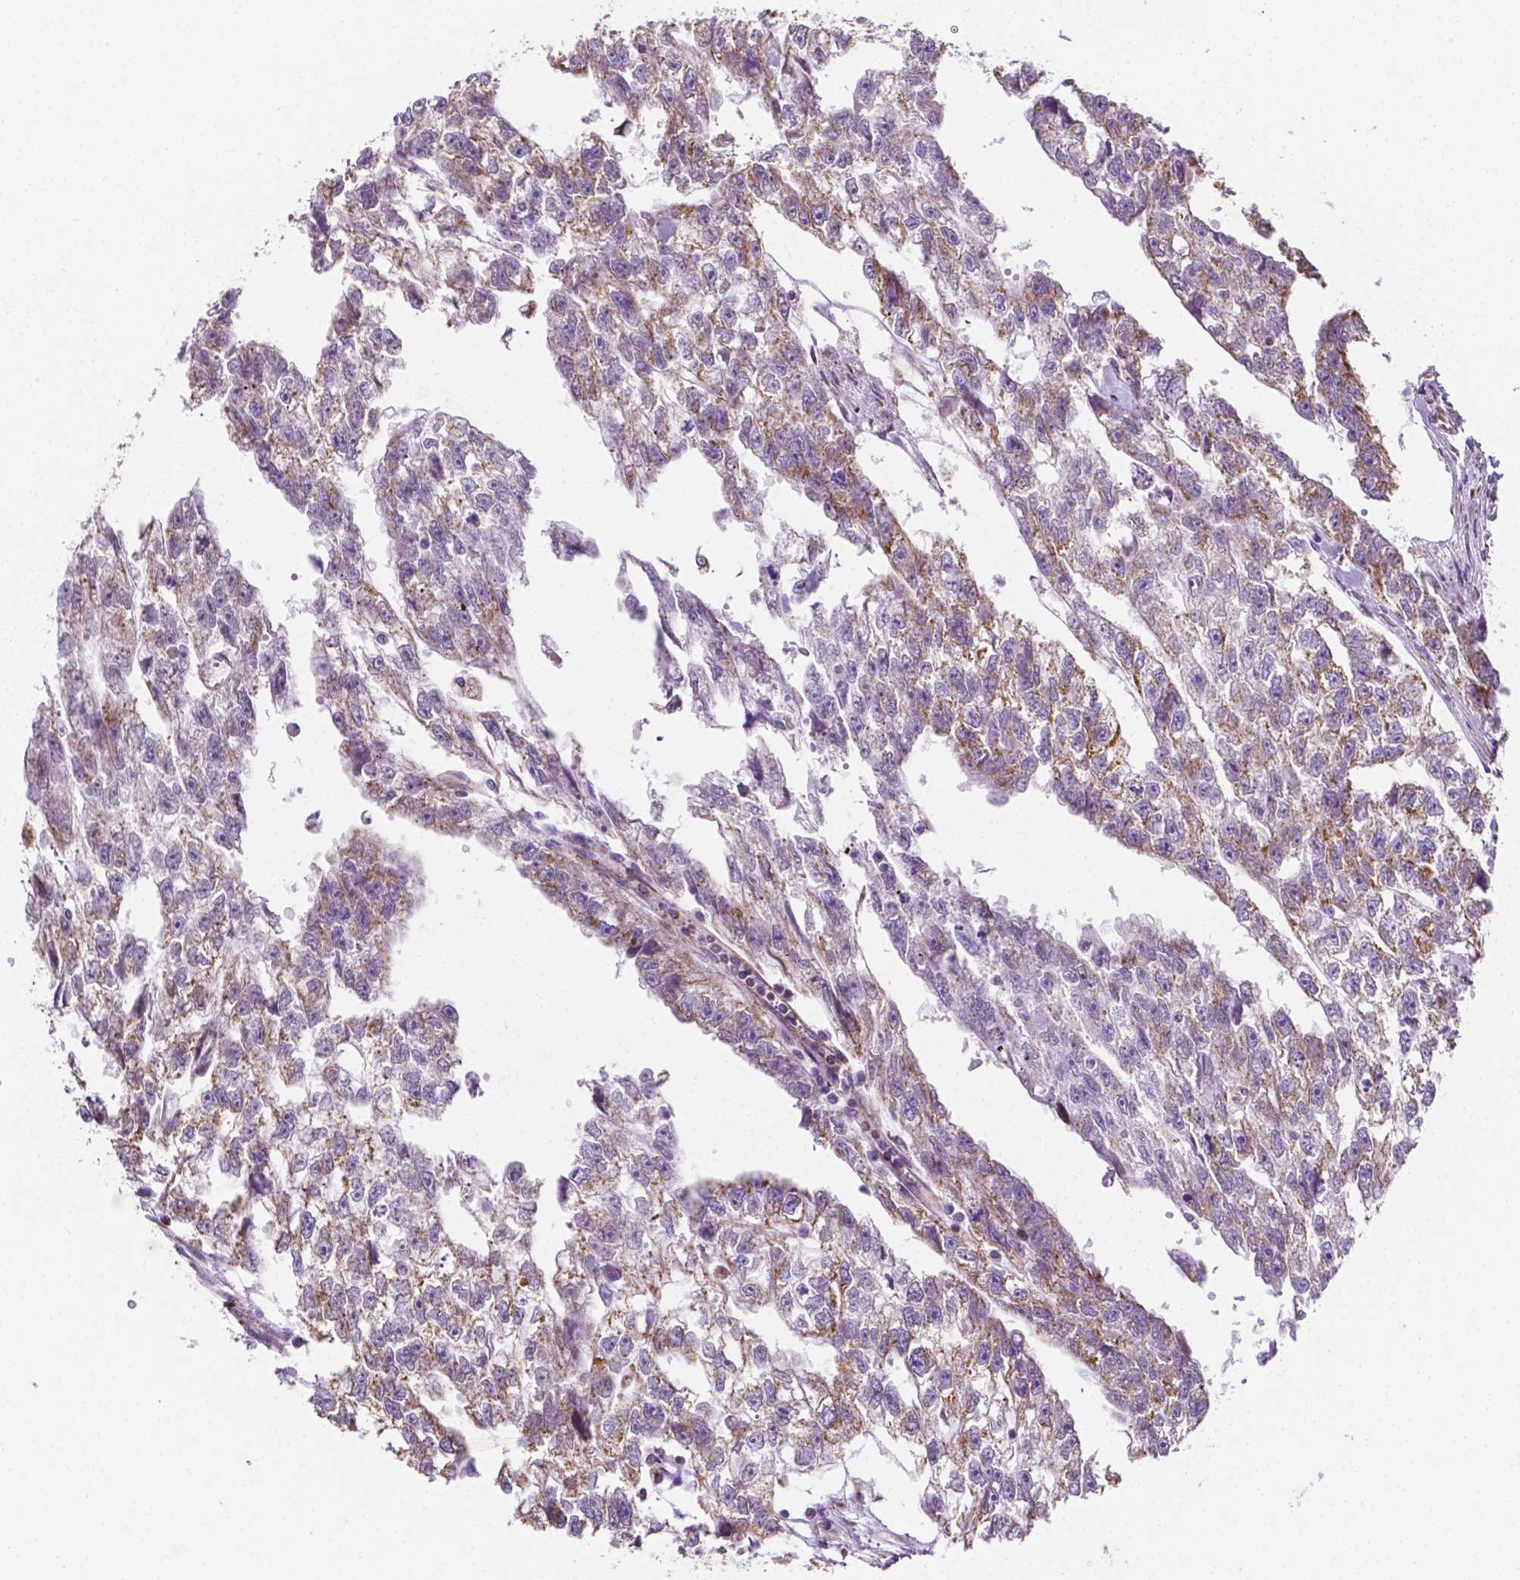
{"staining": {"intensity": "strong", "quantity": "25%-75%", "location": "cytoplasmic/membranous"}, "tissue": "testis cancer", "cell_type": "Tumor cells", "image_type": "cancer", "snomed": [{"axis": "morphology", "description": "Carcinoma, Embryonal, NOS"}, {"axis": "morphology", "description": "Teratoma, malignant, NOS"}, {"axis": "topography", "description": "Testis"}], "caption": "High-power microscopy captured an immunohistochemistry (IHC) photomicrograph of testis embryonal carcinoma, revealing strong cytoplasmic/membranous positivity in approximately 25%-75% of tumor cells. (brown staining indicates protein expression, while blue staining denotes nuclei).", "gene": "RMDN3", "patient": {"sex": "male", "age": 44}}